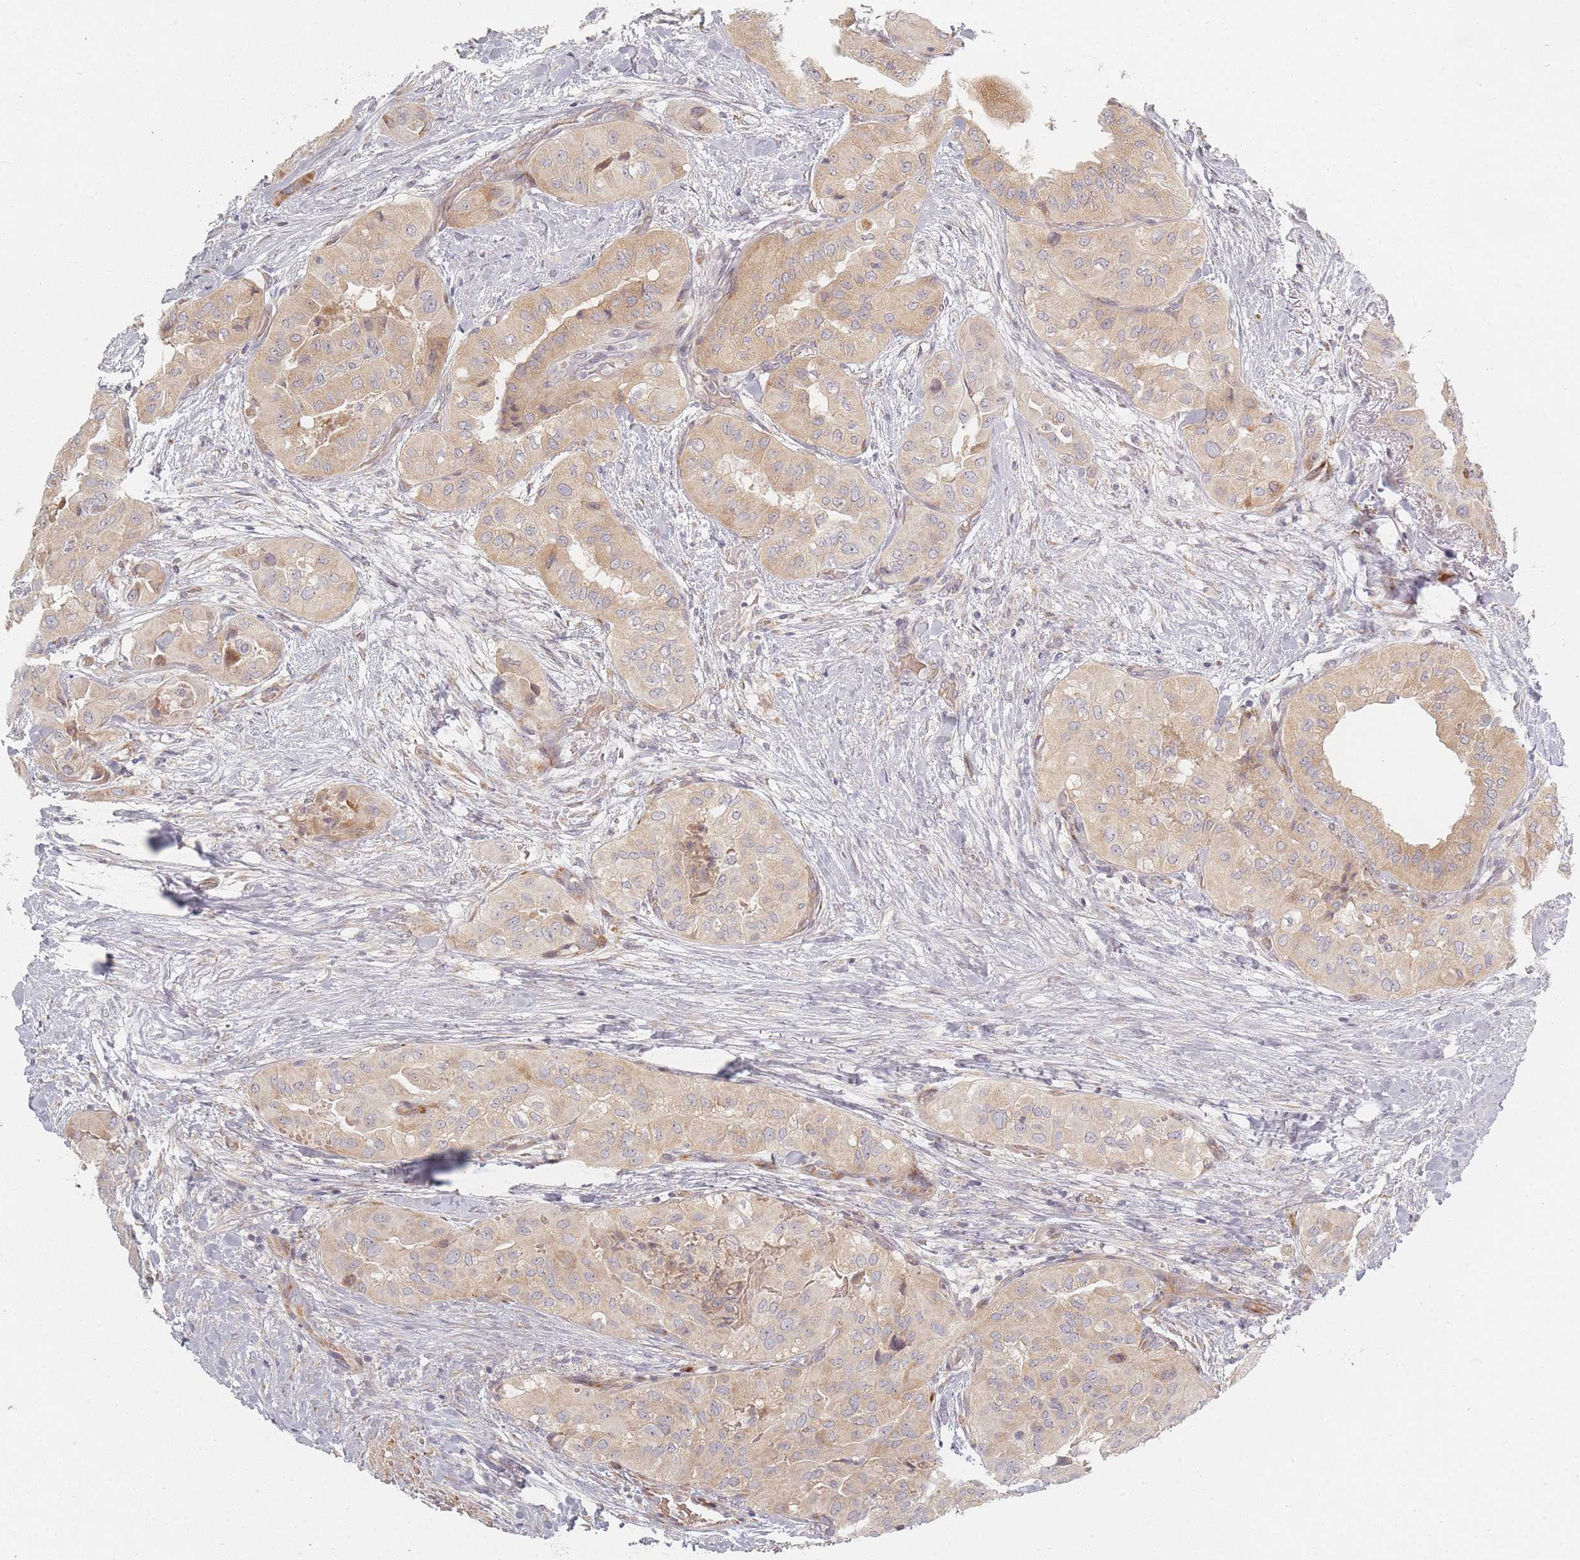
{"staining": {"intensity": "moderate", "quantity": ">75%", "location": "cytoplasmic/membranous"}, "tissue": "head and neck cancer", "cell_type": "Tumor cells", "image_type": "cancer", "snomed": [{"axis": "morphology", "description": "Adenocarcinoma, NOS"}, {"axis": "topography", "description": "Head-Neck"}], "caption": "This image exhibits IHC staining of head and neck adenocarcinoma, with medium moderate cytoplasmic/membranous staining in about >75% of tumor cells.", "gene": "ZKSCAN7", "patient": {"sex": "male", "age": 66}}